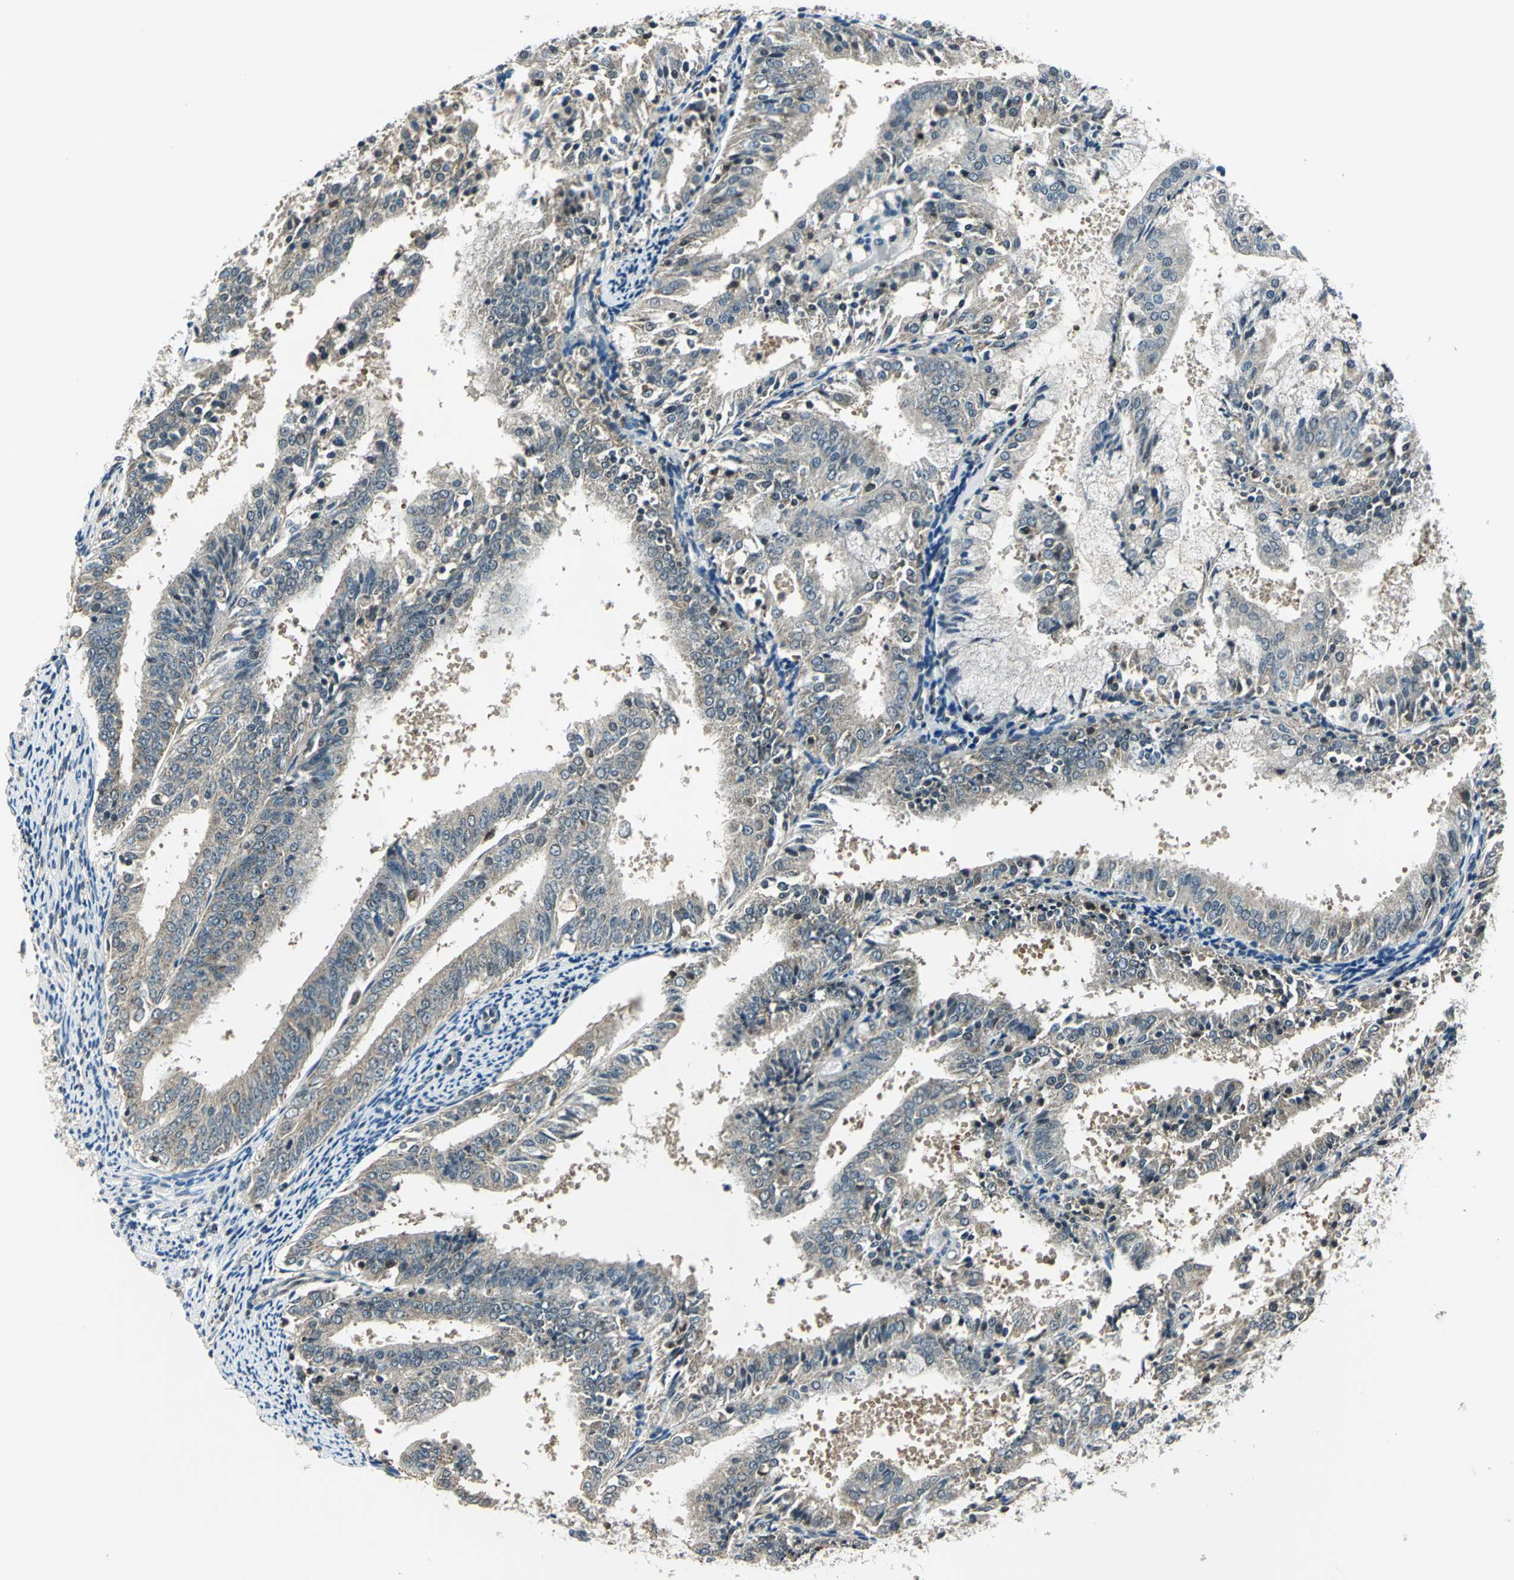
{"staining": {"intensity": "weak", "quantity": ">75%", "location": "cytoplasmic/membranous"}, "tissue": "endometrial cancer", "cell_type": "Tumor cells", "image_type": "cancer", "snomed": [{"axis": "morphology", "description": "Adenocarcinoma, NOS"}, {"axis": "topography", "description": "Endometrium"}], "caption": "Protein staining of endometrial cancer (adenocarcinoma) tissue reveals weak cytoplasmic/membranous staining in approximately >75% of tumor cells.", "gene": "NUDT2", "patient": {"sex": "female", "age": 63}}